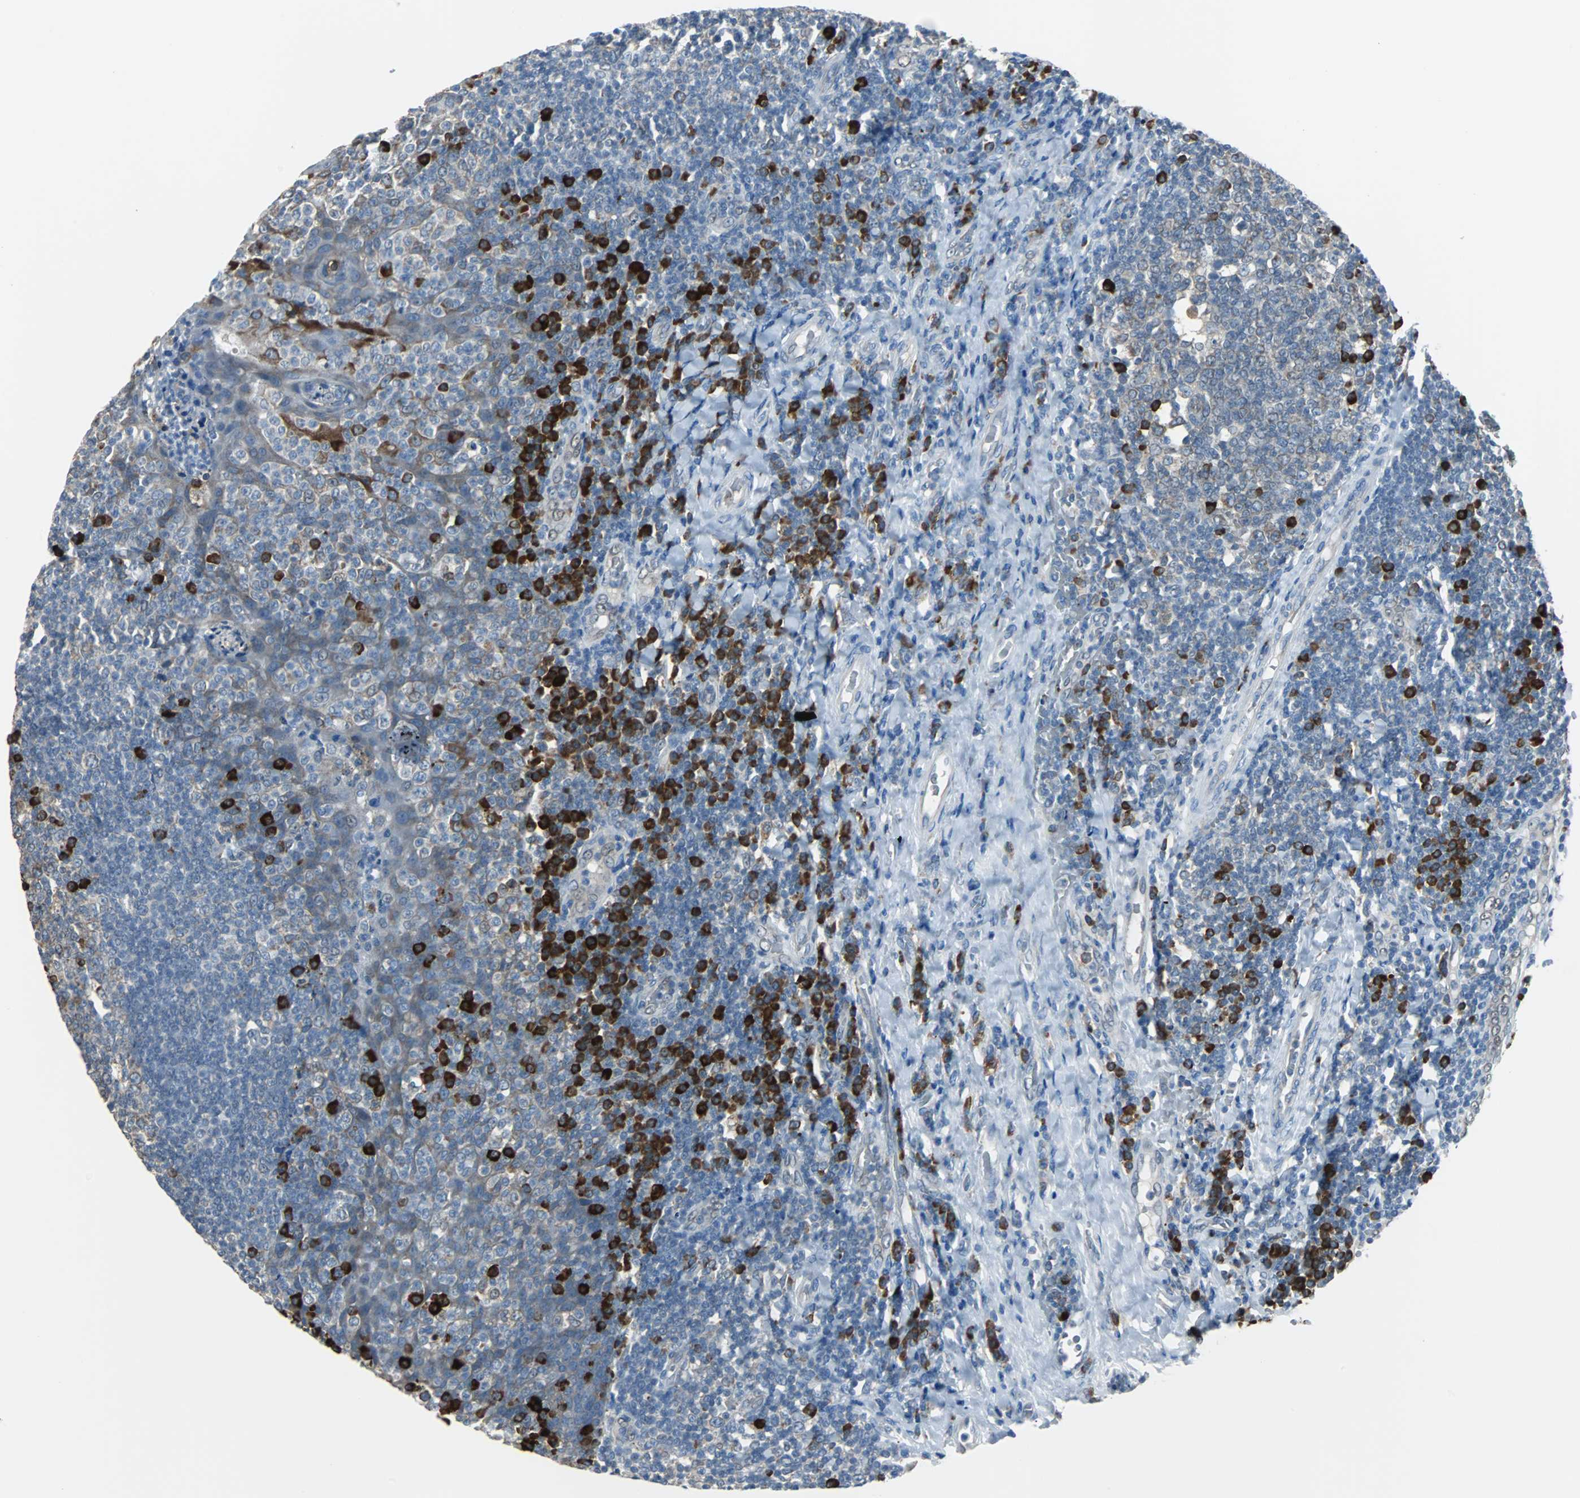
{"staining": {"intensity": "moderate", "quantity": "25%-75%", "location": "cytoplasmic/membranous"}, "tissue": "tonsil", "cell_type": "Non-germinal center cells", "image_type": "normal", "snomed": [{"axis": "morphology", "description": "Normal tissue, NOS"}, {"axis": "topography", "description": "Tonsil"}], "caption": "IHC histopathology image of unremarkable tonsil: tonsil stained using IHC demonstrates medium levels of moderate protein expression localized specifically in the cytoplasmic/membranous of non-germinal center cells, appearing as a cytoplasmic/membranous brown color.", "gene": "PDIA4", "patient": {"sex": "male", "age": 17}}